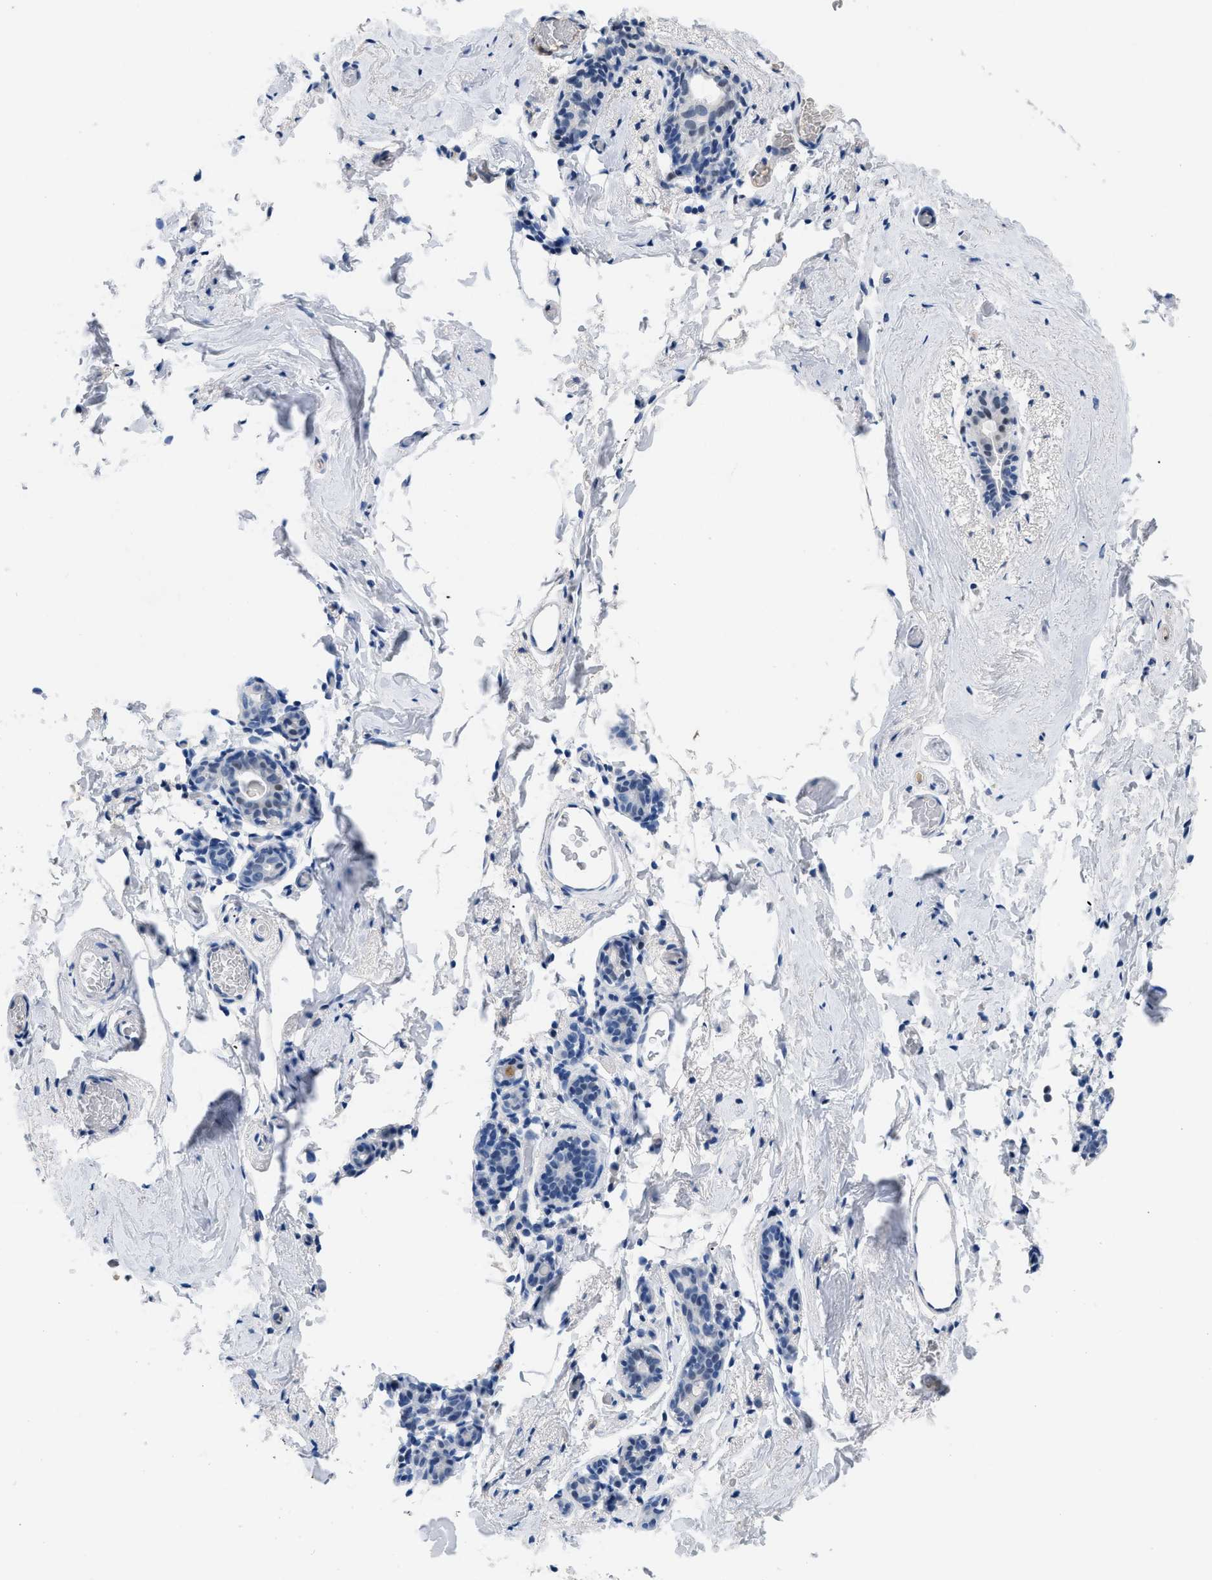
{"staining": {"intensity": "negative", "quantity": "none", "location": "none"}, "tissue": "breast", "cell_type": "Adipocytes", "image_type": "normal", "snomed": [{"axis": "morphology", "description": "Normal tissue, NOS"}, {"axis": "topography", "description": "Breast"}], "caption": "High power microscopy image of an immunohistochemistry photomicrograph of benign breast, revealing no significant positivity in adipocytes.", "gene": "BOLL", "patient": {"sex": "female", "age": 62}}